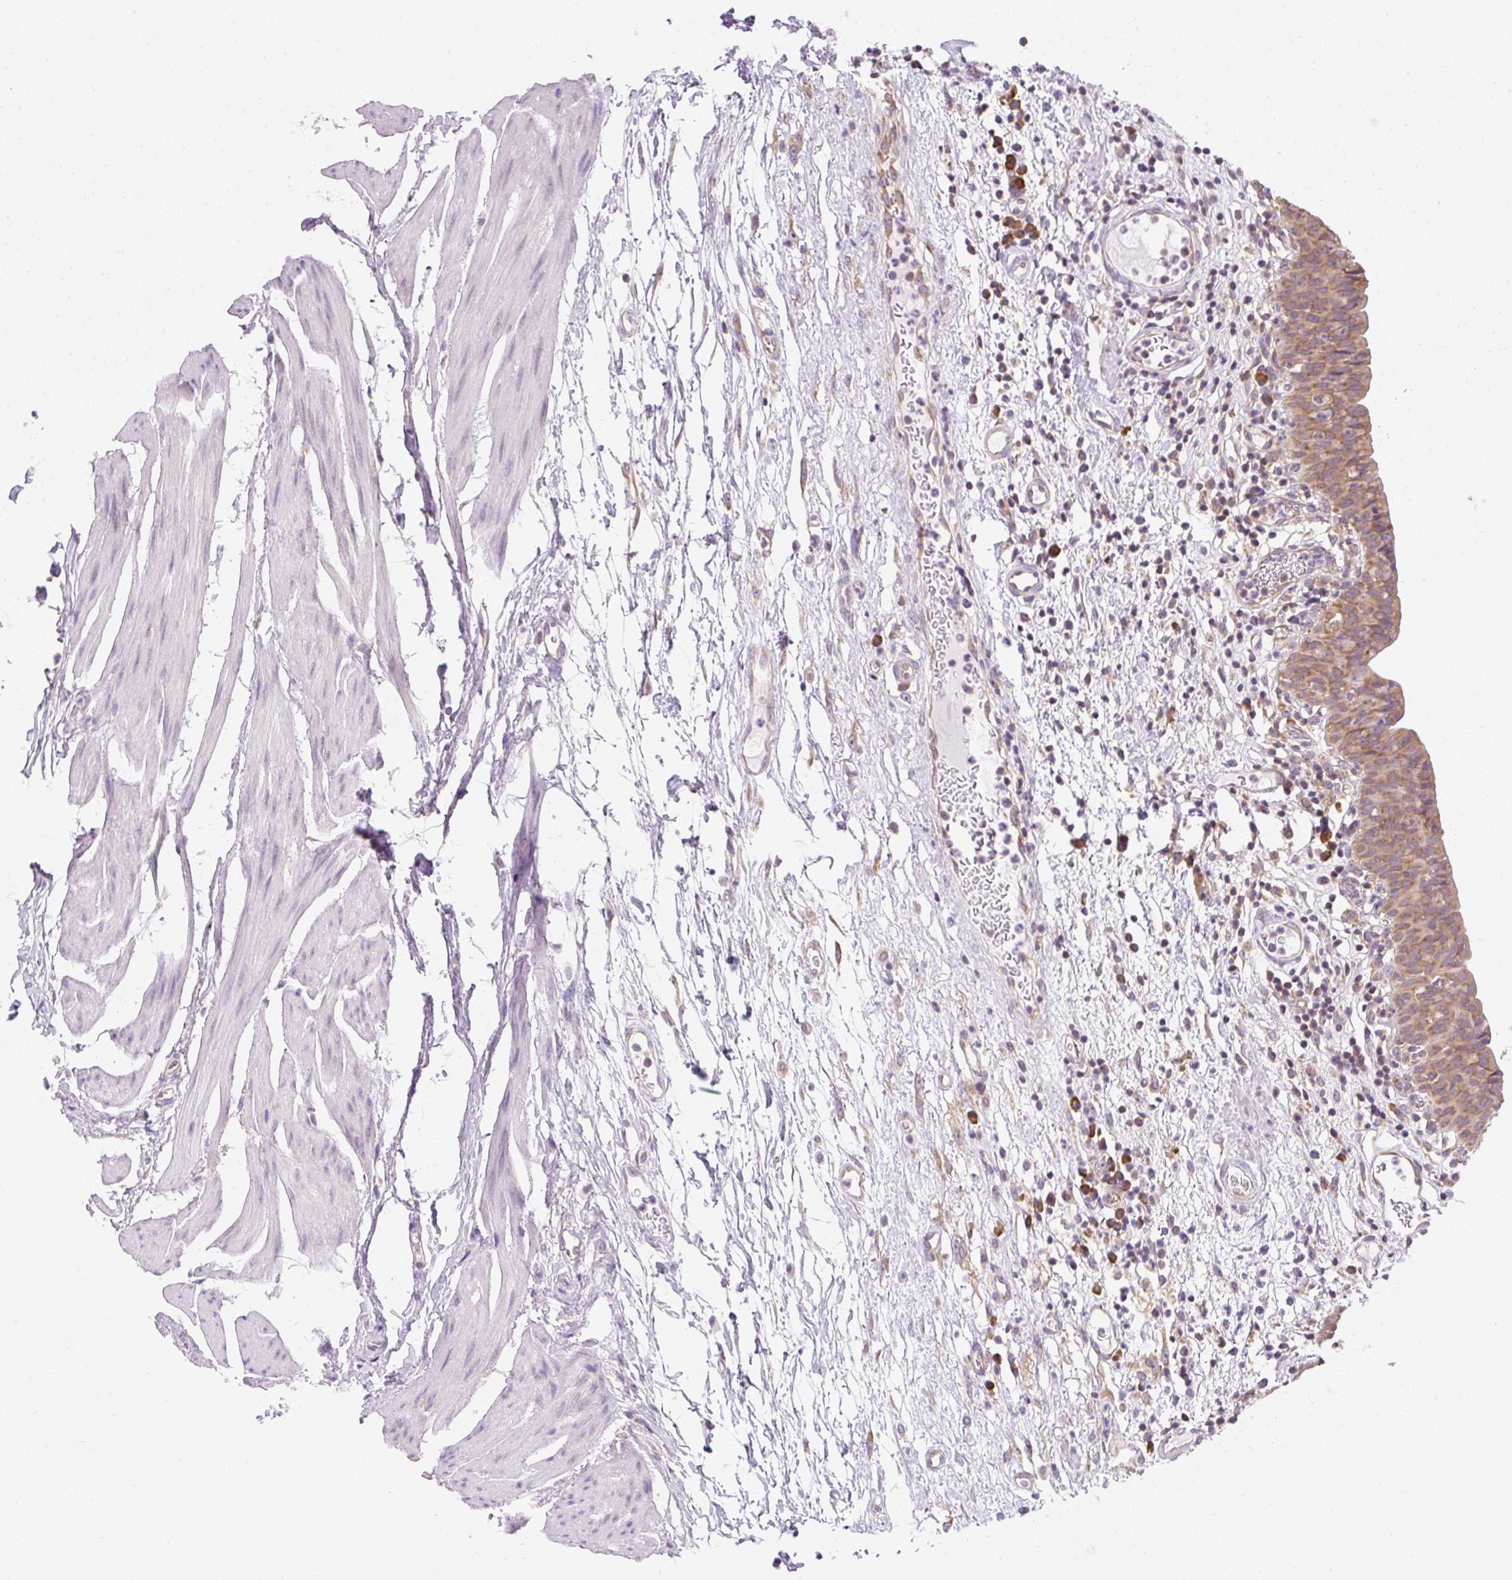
{"staining": {"intensity": "moderate", "quantity": ">75%", "location": "cytoplasmic/membranous"}, "tissue": "urinary bladder", "cell_type": "Urothelial cells", "image_type": "normal", "snomed": [{"axis": "morphology", "description": "Normal tissue, NOS"}, {"axis": "morphology", "description": "Inflammation, NOS"}, {"axis": "topography", "description": "Urinary bladder"}], "caption": "Urinary bladder stained with a brown dye reveals moderate cytoplasmic/membranous positive staining in about >75% of urothelial cells.", "gene": "RPL18A", "patient": {"sex": "male", "age": 57}}